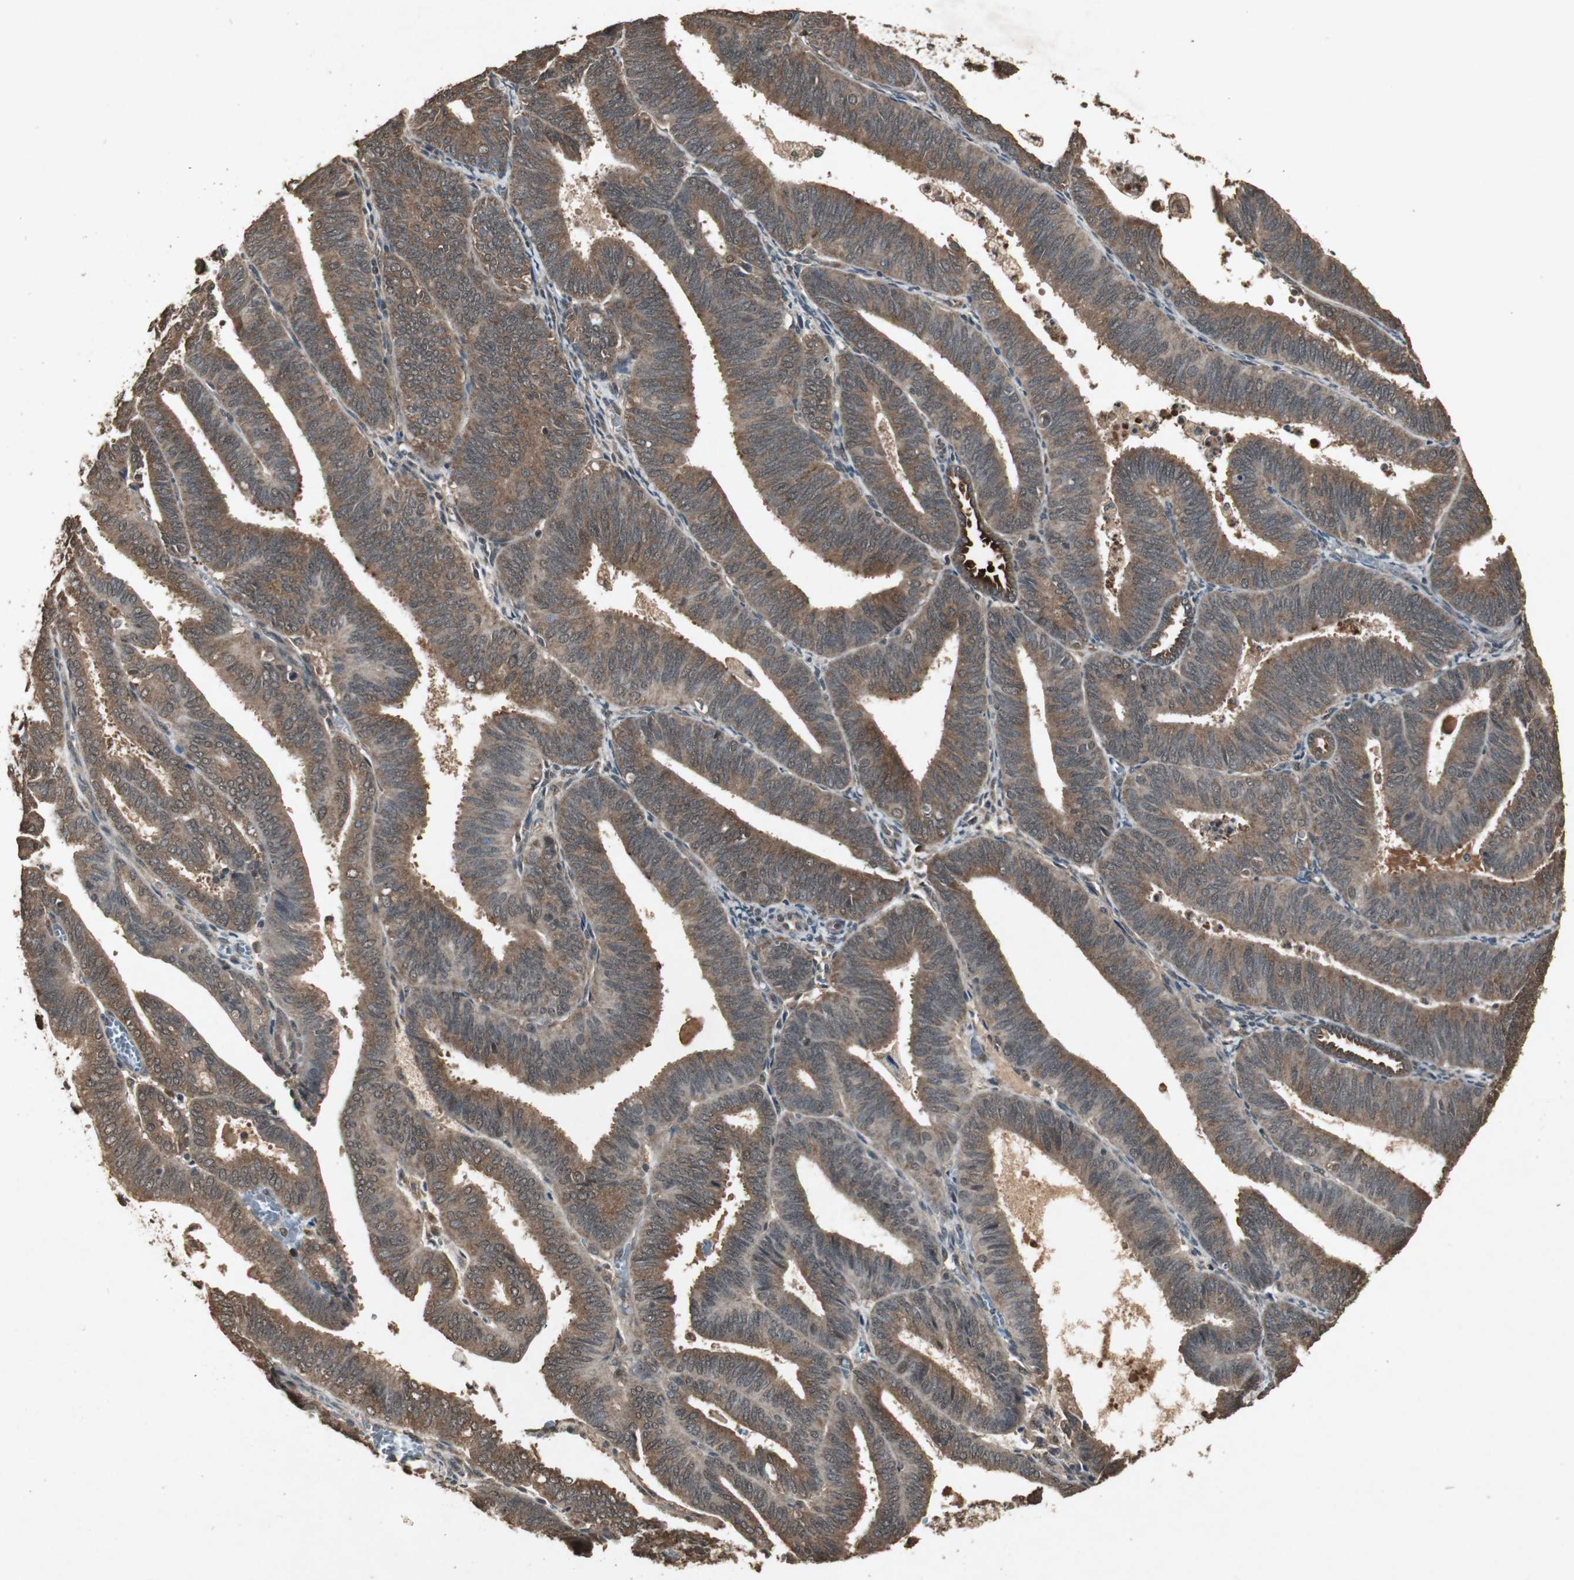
{"staining": {"intensity": "moderate", "quantity": ">75%", "location": "cytoplasmic/membranous,nuclear"}, "tissue": "endometrial cancer", "cell_type": "Tumor cells", "image_type": "cancer", "snomed": [{"axis": "morphology", "description": "Adenocarcinoma, NOS"}, {"axis": "topography", "description": "Uterus"}], "caption": "Approximately >75% of tumor cells in adenocarcinoma (endometrial) display moderate cytoplasmic/membranous and nuclear protein positivity as visualized by brown immunohistochemical staining.", "gene": "EMX1", "patient": {"sex": "female", "age": 60}}